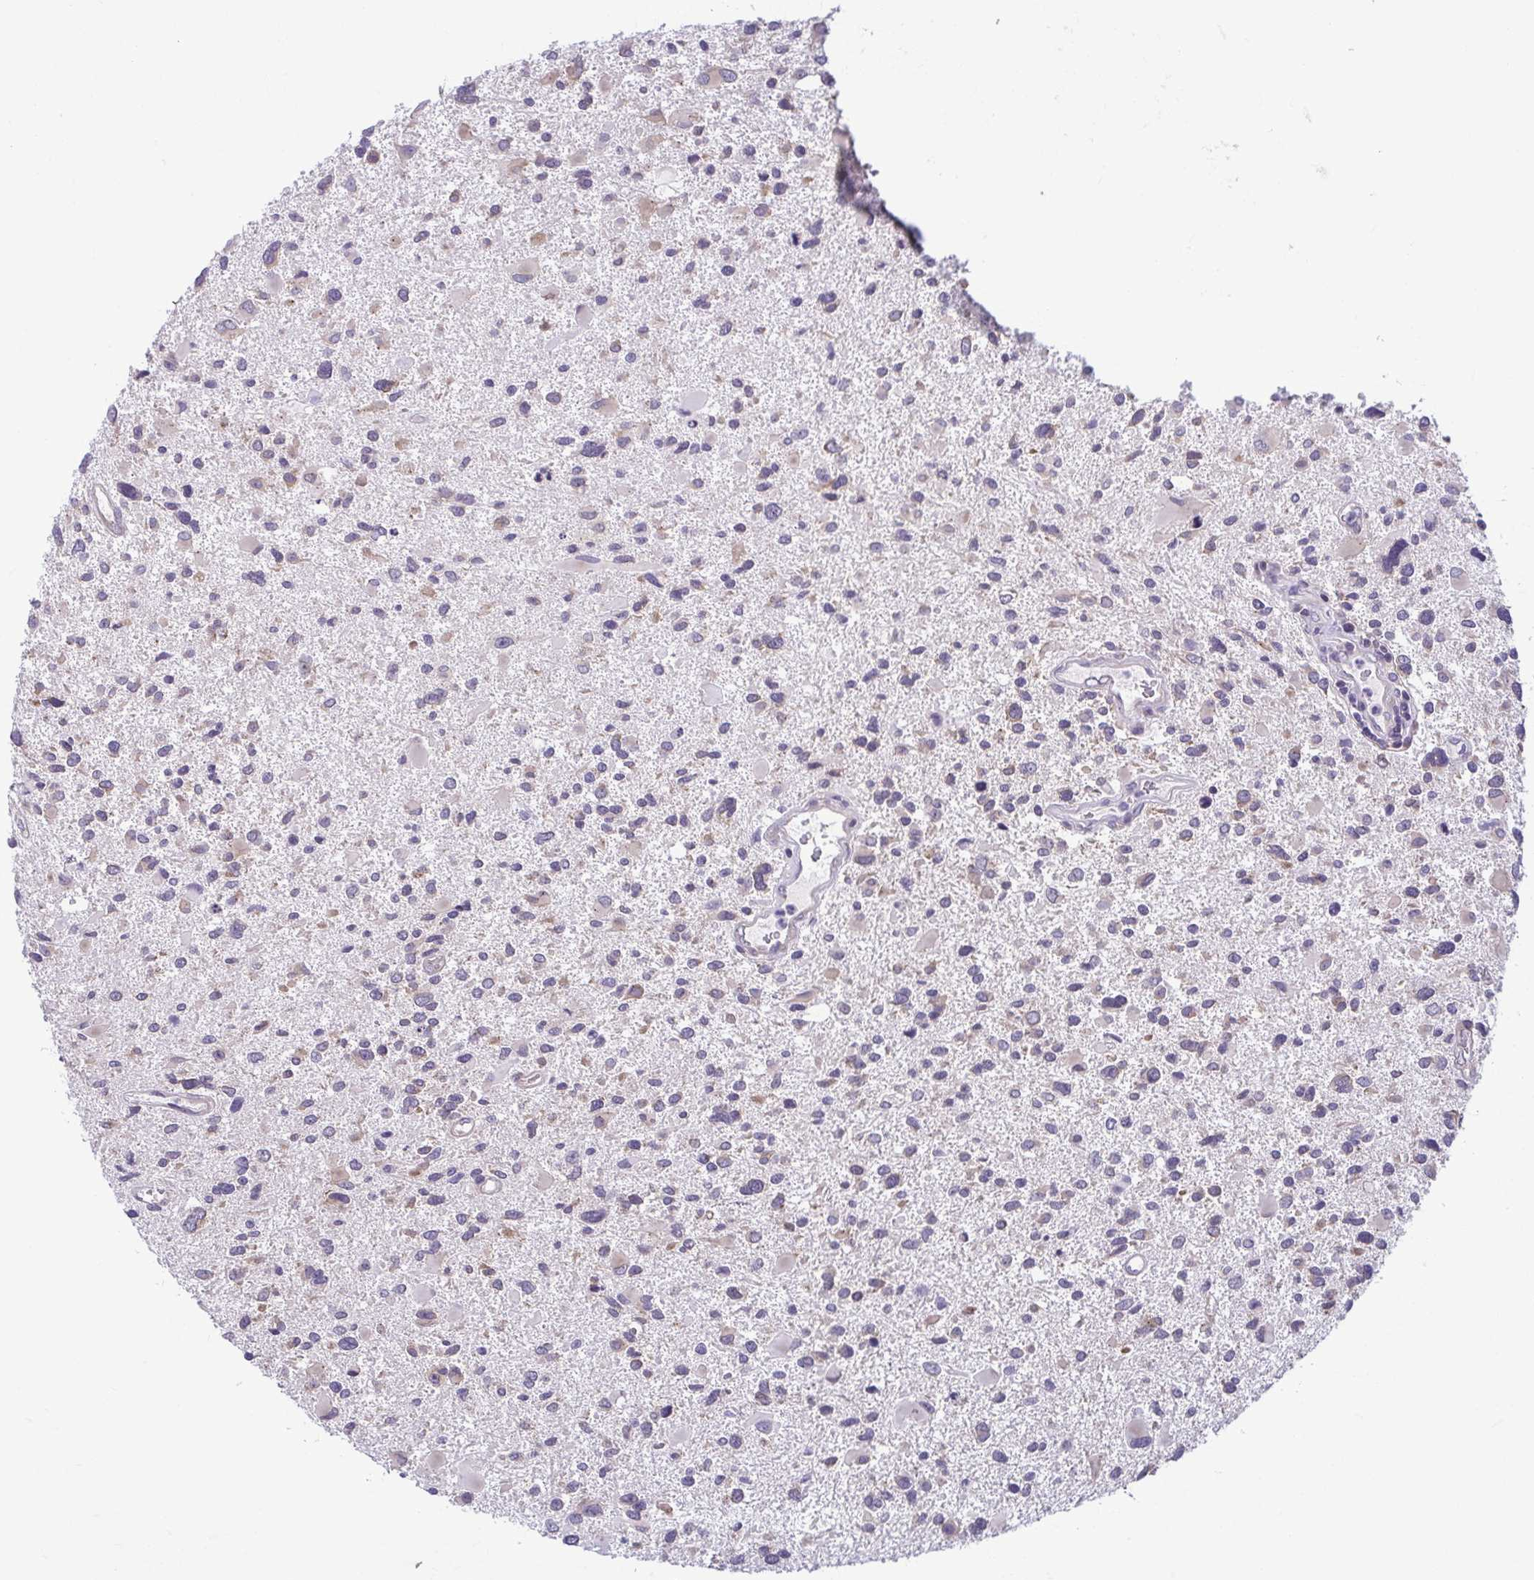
{"staining": {"intensity": "negative", "quantity": "none", "location": "none"}, "tissue": "glioma", "cell_type": "Tumor cells", "image_type": "cancer", "snomed": [{"axis": "morphology", "description": "Glioma, malignant, Low grade"}, {"axis": "topography", "description": "Brain"}], "caption": "Human malignant glioma (low-grade) stained for a protein using IHC demonstrates no positivity in tumor cells.", "gene": "TMEM108", "patient": {"sex": "female", "age": 32}}